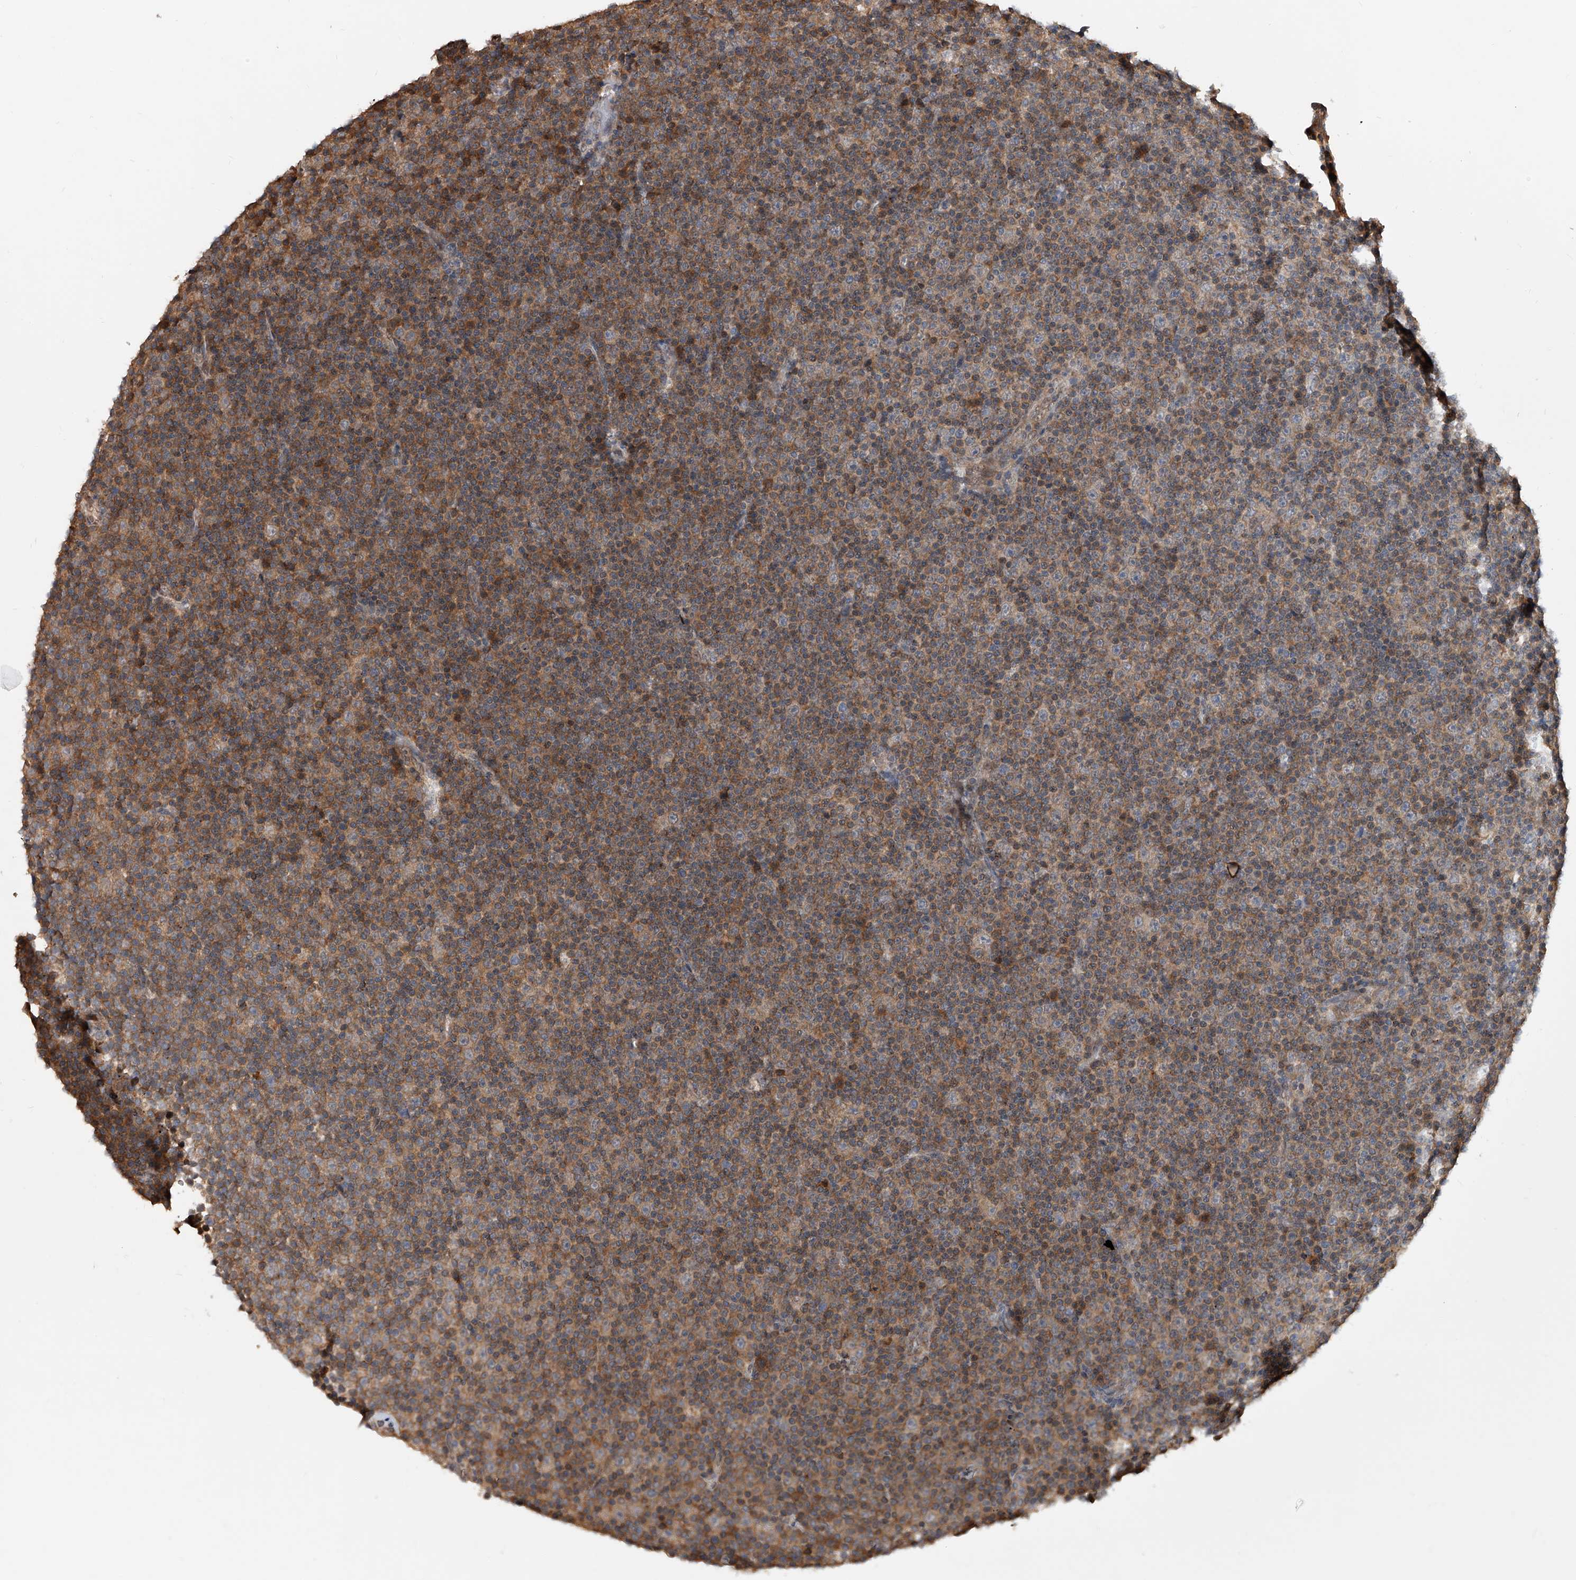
{"staining": {"intensity": "moderate", "quantity": "25%-75%", "location": "cytoplasmic/membranous"}, "tissue": "lymphoma", "cell_type": "Tumor cells", "image_type": "cancer", "snomed": [{"axis": "morphology", "description": "Malignant lymphoma, non-Hodgkin's type, Low grade"}, {"axis": "topography", "description": "Lymph node"}], "caption": "Protein staining exhibits moderate cytoplasmic/membranous expression in about 25%-75% of tumor cells in malignant lymphoma, non-Hodgkin's type (low-grade). The staining was performed using DAB (3,3'-diaminobenzidine) to visualize the protein expression in brown, while the nuclei were stained in blue with hematoxylin (Magnification: 20x).", "gene": "GMDS", "patient": {"sex": "female", "age": 67}}